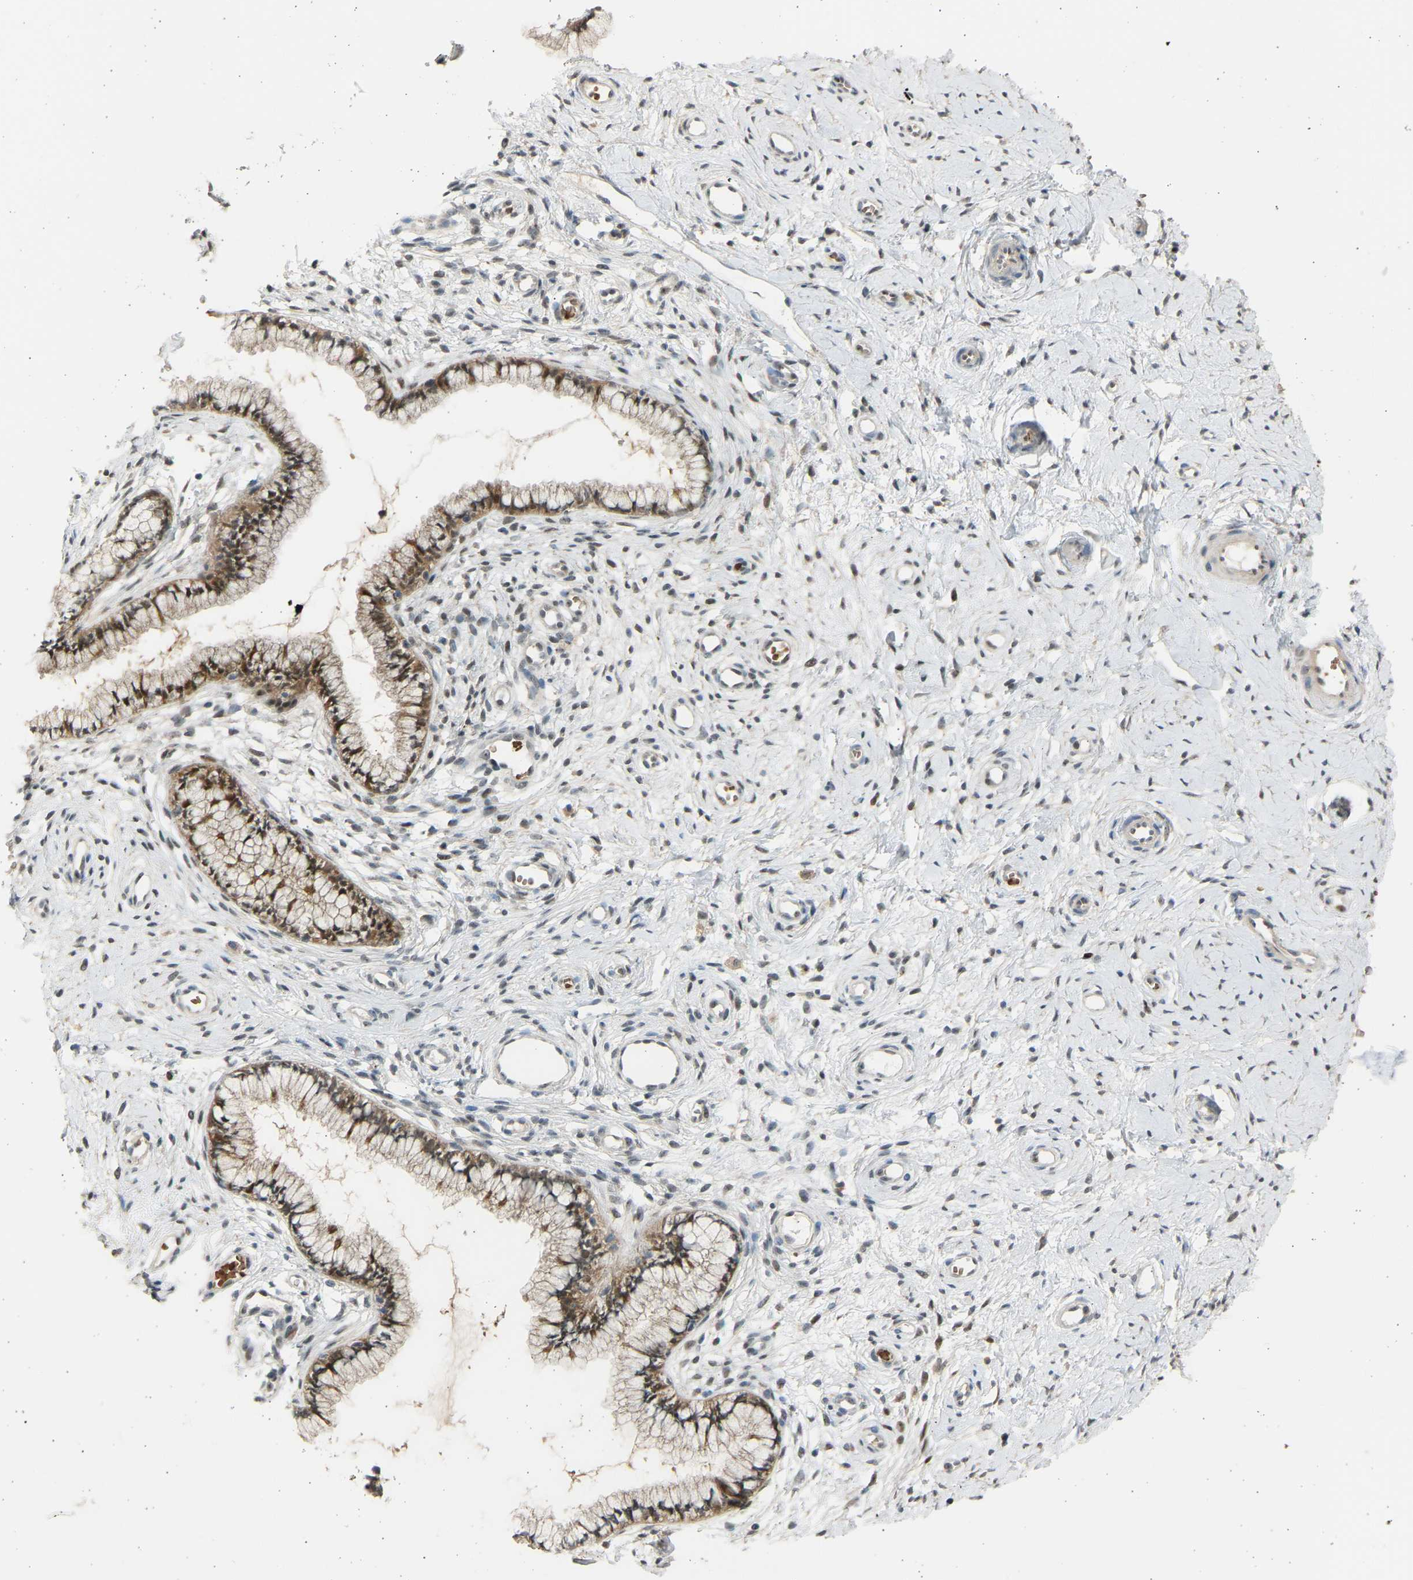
{"staining": {"intensity": "moderate", "quantity": "25%-75%", "location": "cytoplasmic/membranous,nuclear"}, "tissue": "cervix", "cell_type": "Glandular cells", "image_type": "normal", "snomed": [{"axis": "morphology", "description": "Normal tissue, NOS"}, {"axis": "topography", "description": "Cervix"}], "caption": "Protein analysis of benign cervix shows moderate cytoplasmic/membranous,nuclear staining in about 25%-75% of glandular cells.", "gene": "BIRC2", "patient": {"sex": "female", "age": 65}}